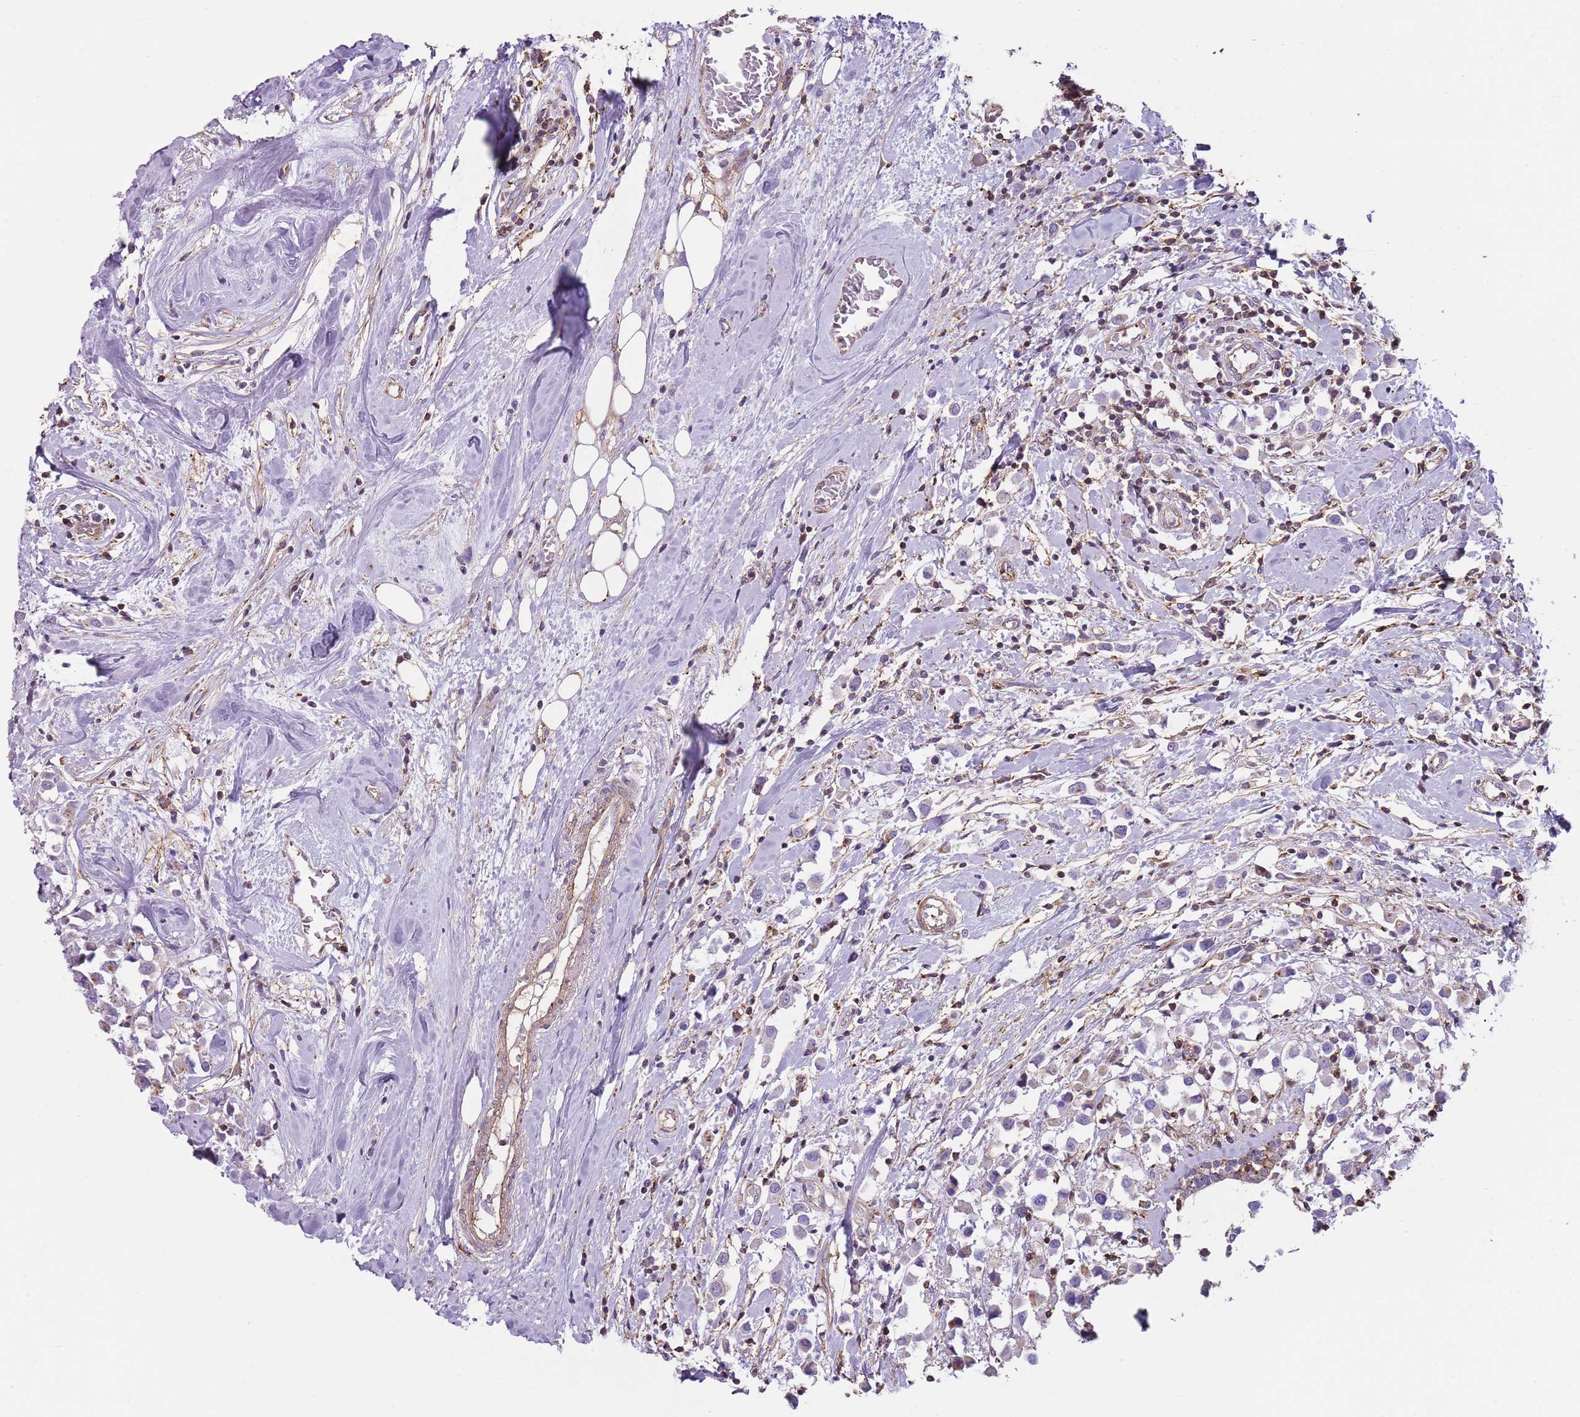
{"staining": {"intensity": "weak", "quantity": "25%-75%", "location": "cytoplasmic/membranous"}, "tissue": "breast cancer", "cell_type": "Tumor cells", "image_type": "cancer", "snomed": [{"axis": "morphology", "description": "Duct carcinoma"}, {"axis": "topography", "description": "Breast"}], "caption": "This image displays immunohistochemistry staining of breast cancer, with low weak cytoplasmic/membranous positivity in approximately 25%-75% of tumor cells.", "gene": "GNAI3", "patient": {"sex": "female", "age": 61}}